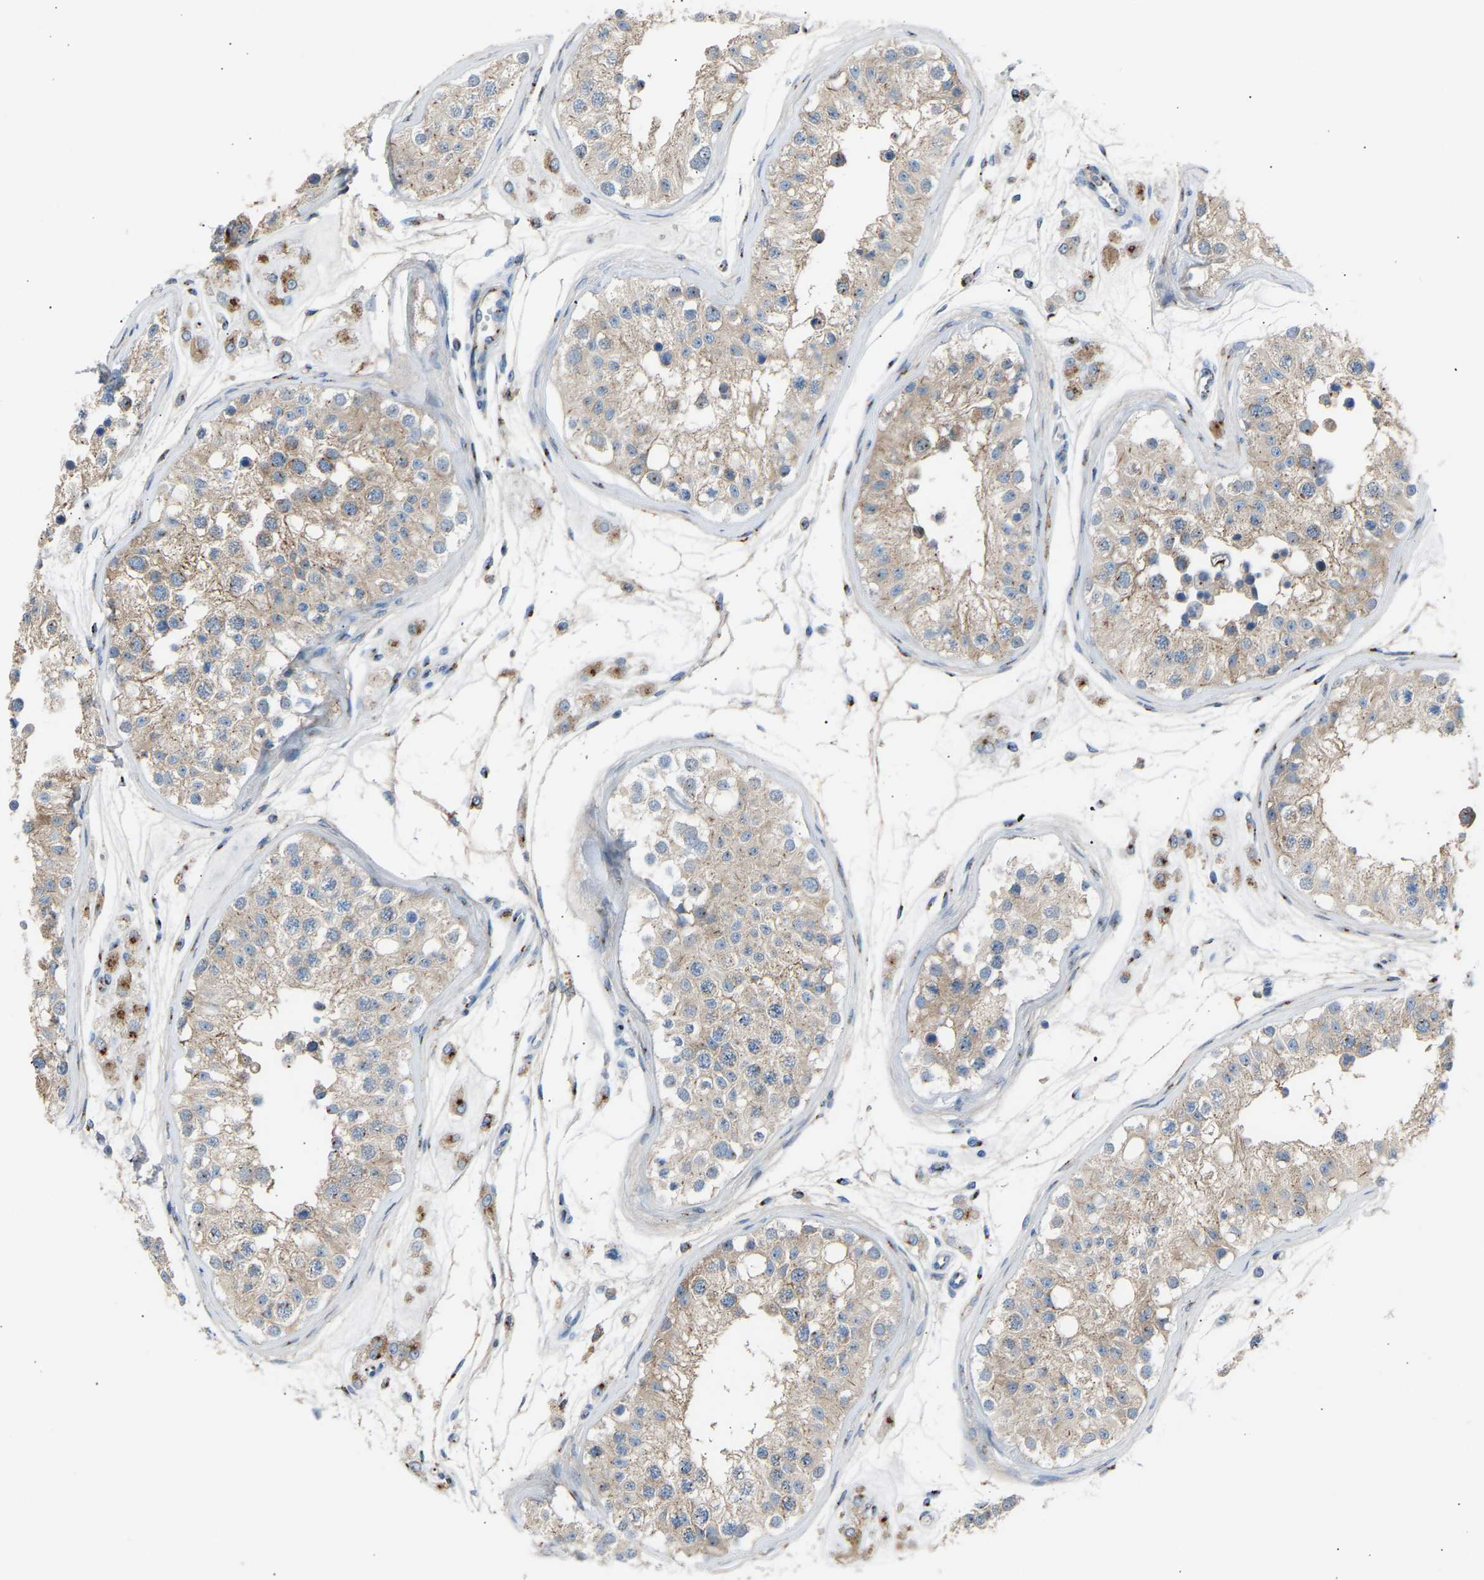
{"staining": {"intensity": "weak", "quantity": ">75%", "location": "cytoplasmic/membranous"}, "tissue": "testis", "cell_type": "Cells in seminiferous ducts", "image_type": "normal", "snomed": [{"axis": "morphology", "description": "Normal tissue, NOS"}, {"axis": "morphology", "description": "Adenocarcinoma, metastatic, NOS"}, {"axis": "topography", "description": "Testis"}], "caption": "IHC (DAB (3,3'-diaminobenzidine)) staining of benign testis demonstrates weak cytoplasmic/membranous protein expression in approximately >75% of cells in seminiferous ducts.", "gene": "CYREN", "patient": {"sex": "male", "age": 26}}